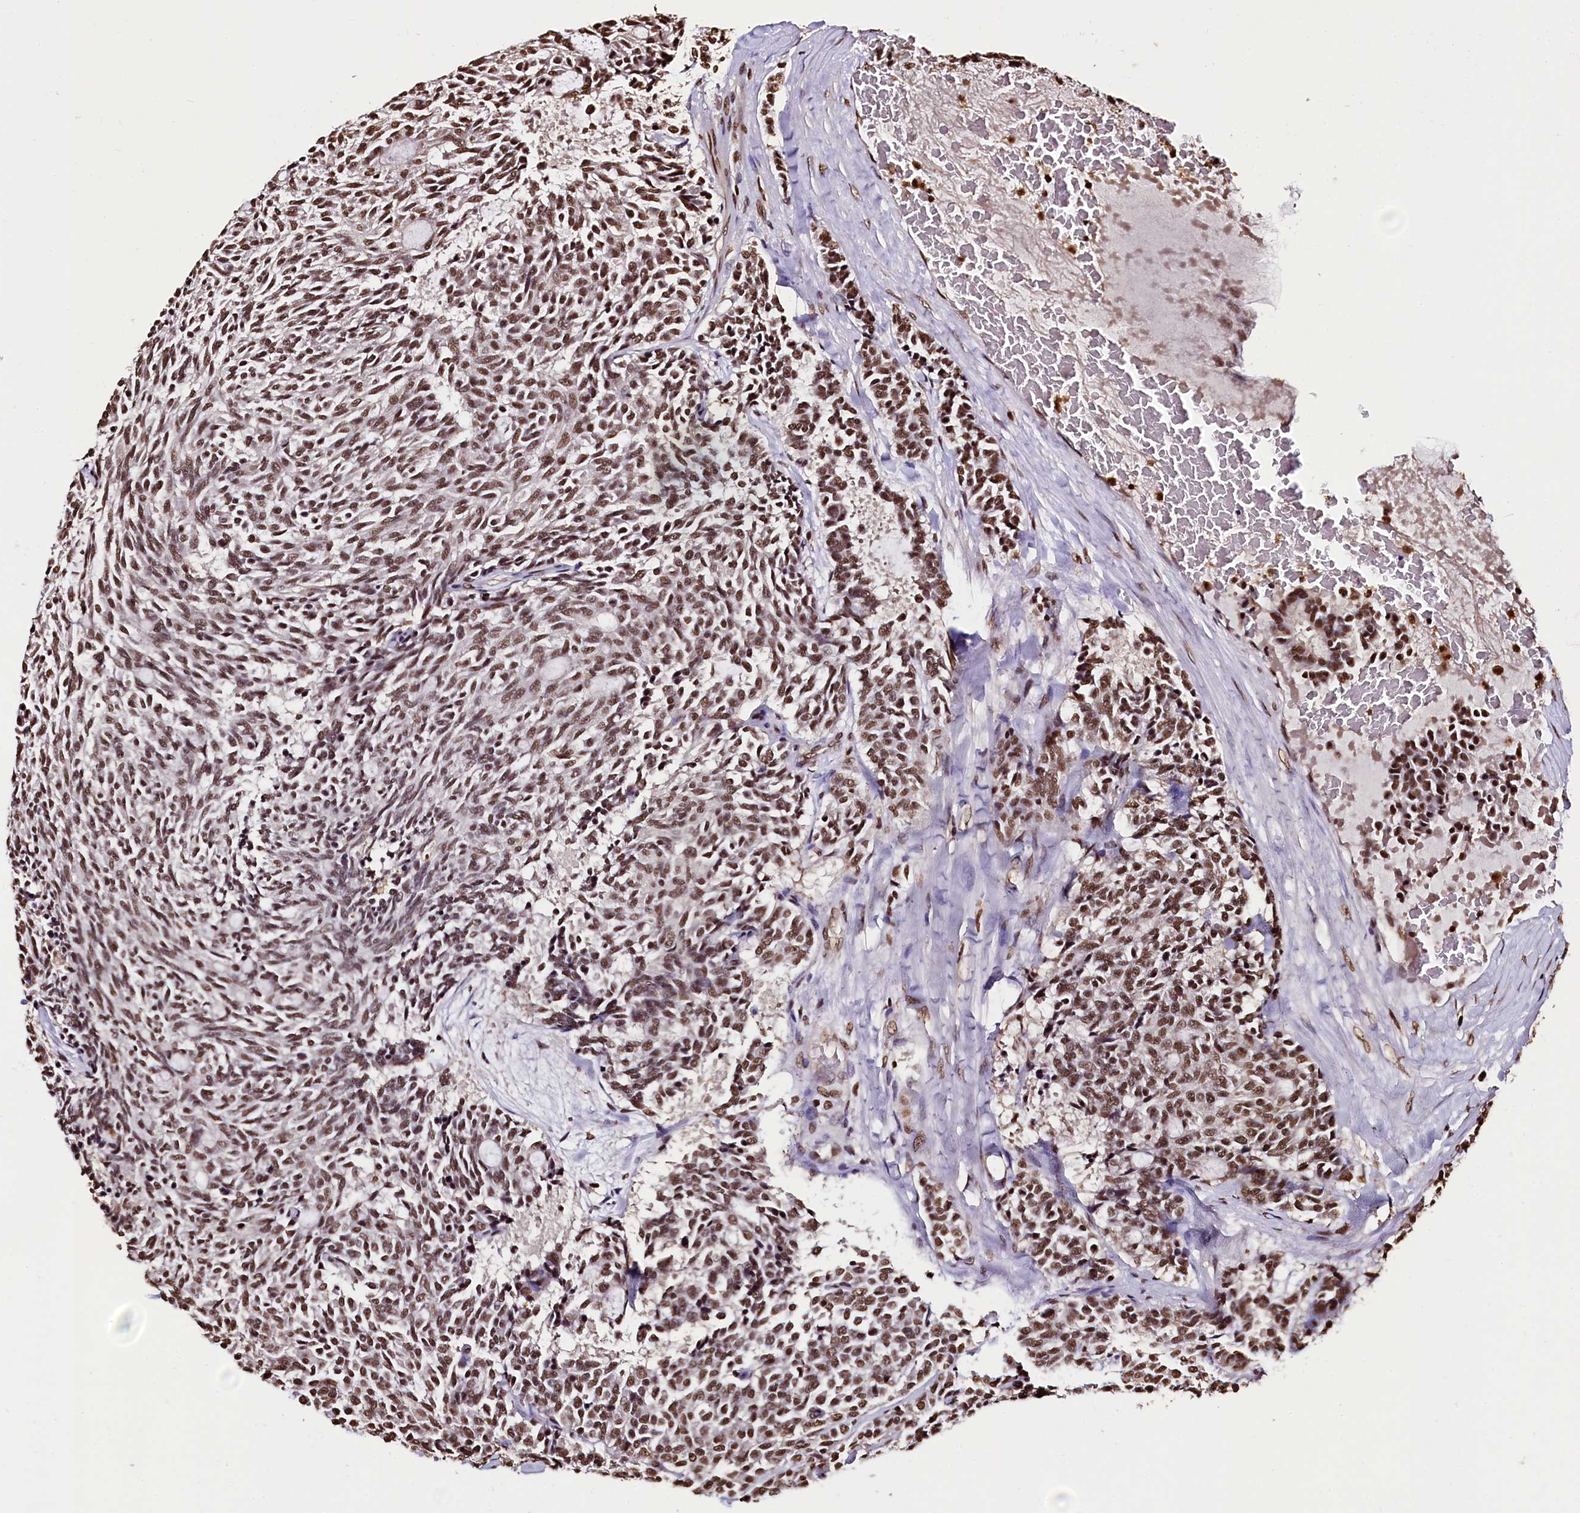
{"staining": {"intensity": "moderate", "quantity": ">75%", "location": "nuclear"}, "tissue": "carcinoid", "cell_type": "Tumor cells", "image_type": "cancer", "snomed": [{"axis": "morphology", "description": "Carcinoid, malignant, NOS"}, {"axis": "topography", "description": "Pancreas"}], "caption": "Immunohistochemistry (IHC) (DAB (3,3'-diaminobenzidine)) staining of carcinoid reveals moderate nuclear protein staining in approximately >75% of tumor cells.", "gene": "SNRPD2", "patient": {"sex": "female", "age": 54}}